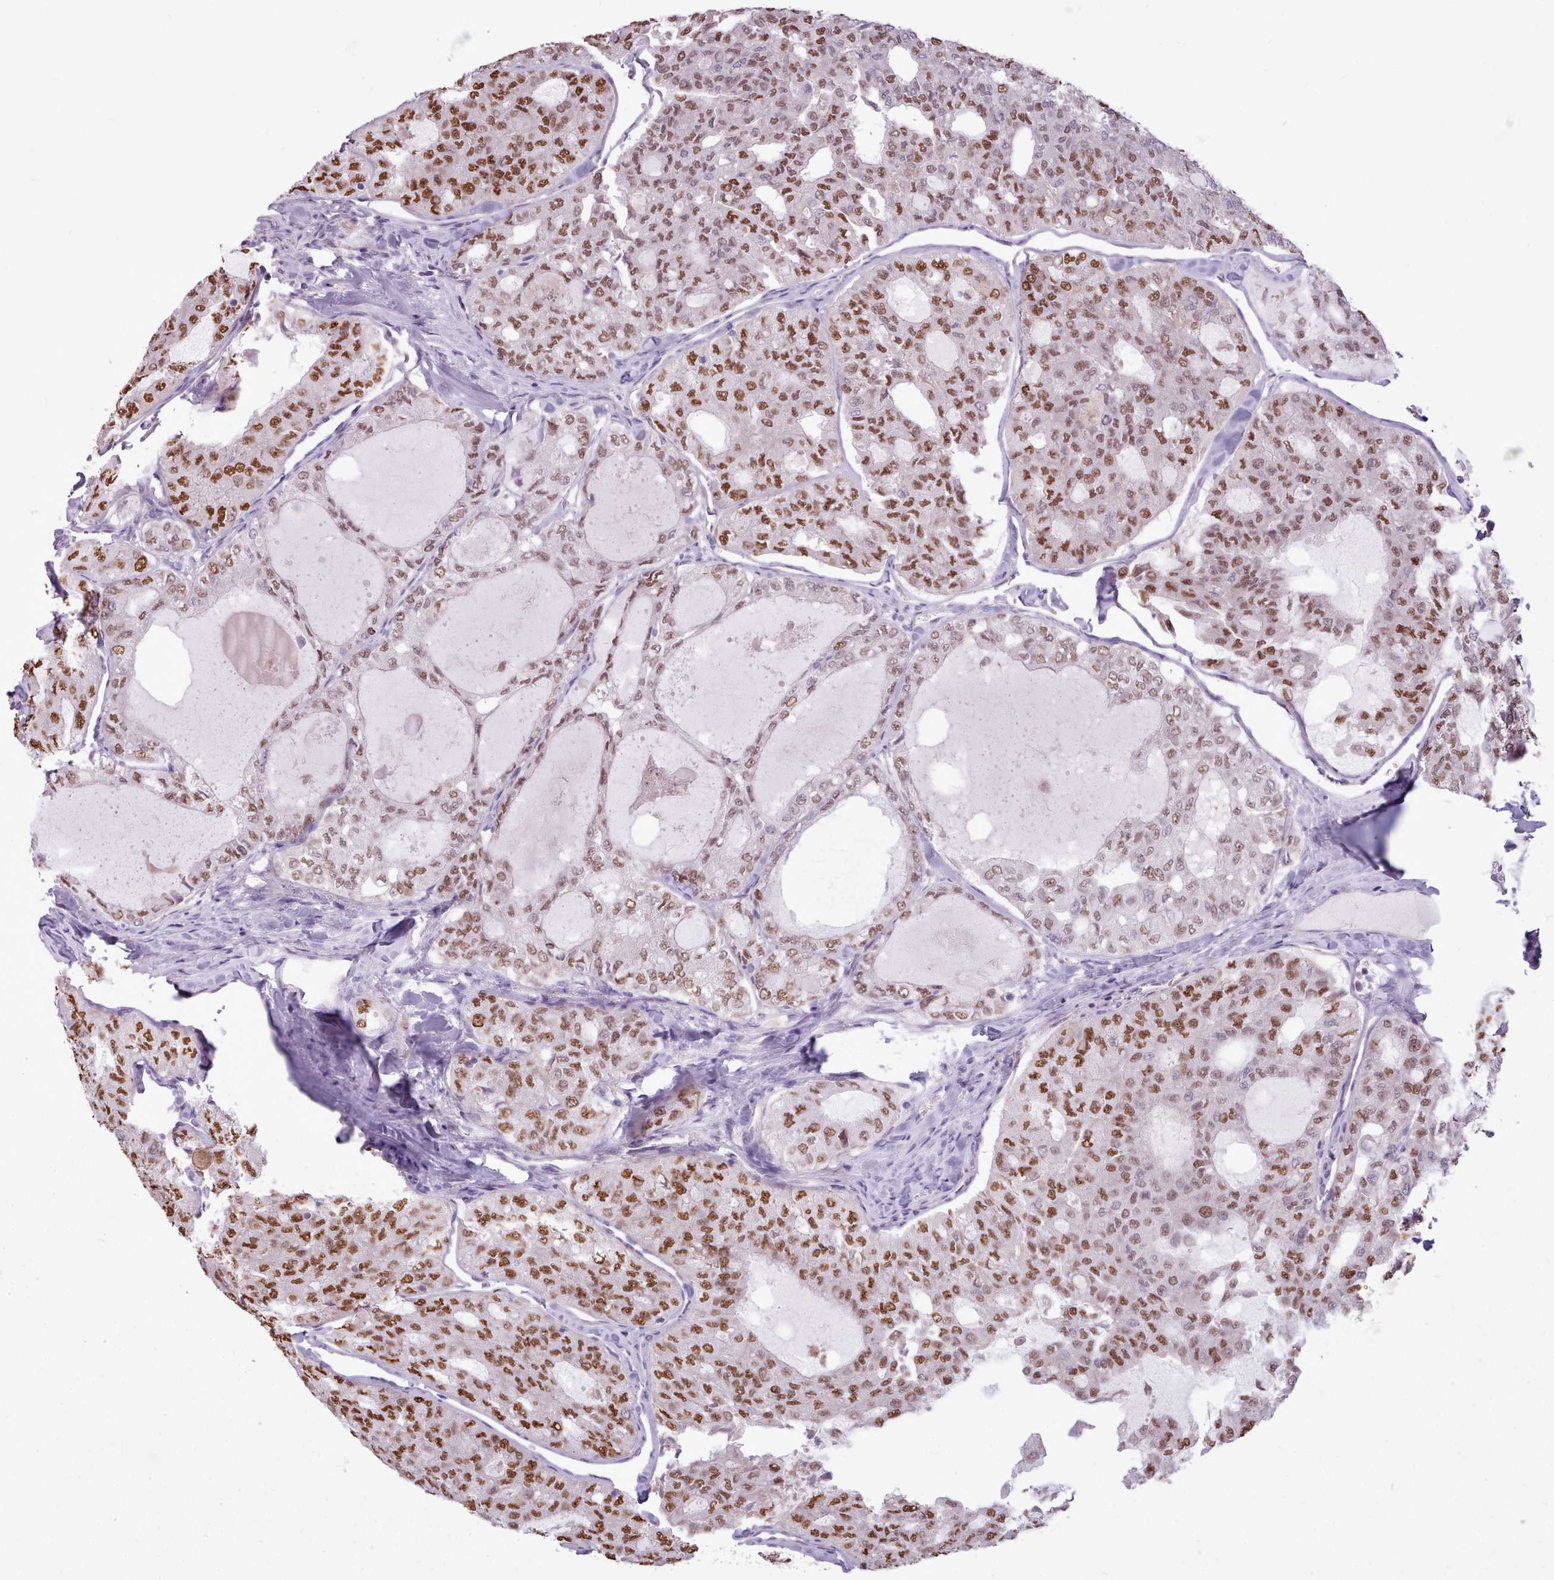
{"staining": {"intensity": "strong", "quantity": ">75%", "location": "nuclear"}, "tissue": "thyroid cancer", "cell_type": "Tumor cells", "image_type": "cancer", "snomed": [{"axis": "morphology", "description": "Follicular adenoma carcinoma, NOS"}, {"axis": "topography", "description": "Thyroid gland"}], "caption": "Immunohistochemistry (IHC) staining of thyroid cancer (follicular adenoma carcinoma), which exhibits high levels of strong nuclear expression in approximately >75% of tumor cells indicating strong nuclear protein positivity. The staining was performed using DAB (brown) for protein detection and nuclei were counterstained in hematoxylin (blue).", "gene": "SLURP1", "patient": {"sex": "male", "age": 75}}